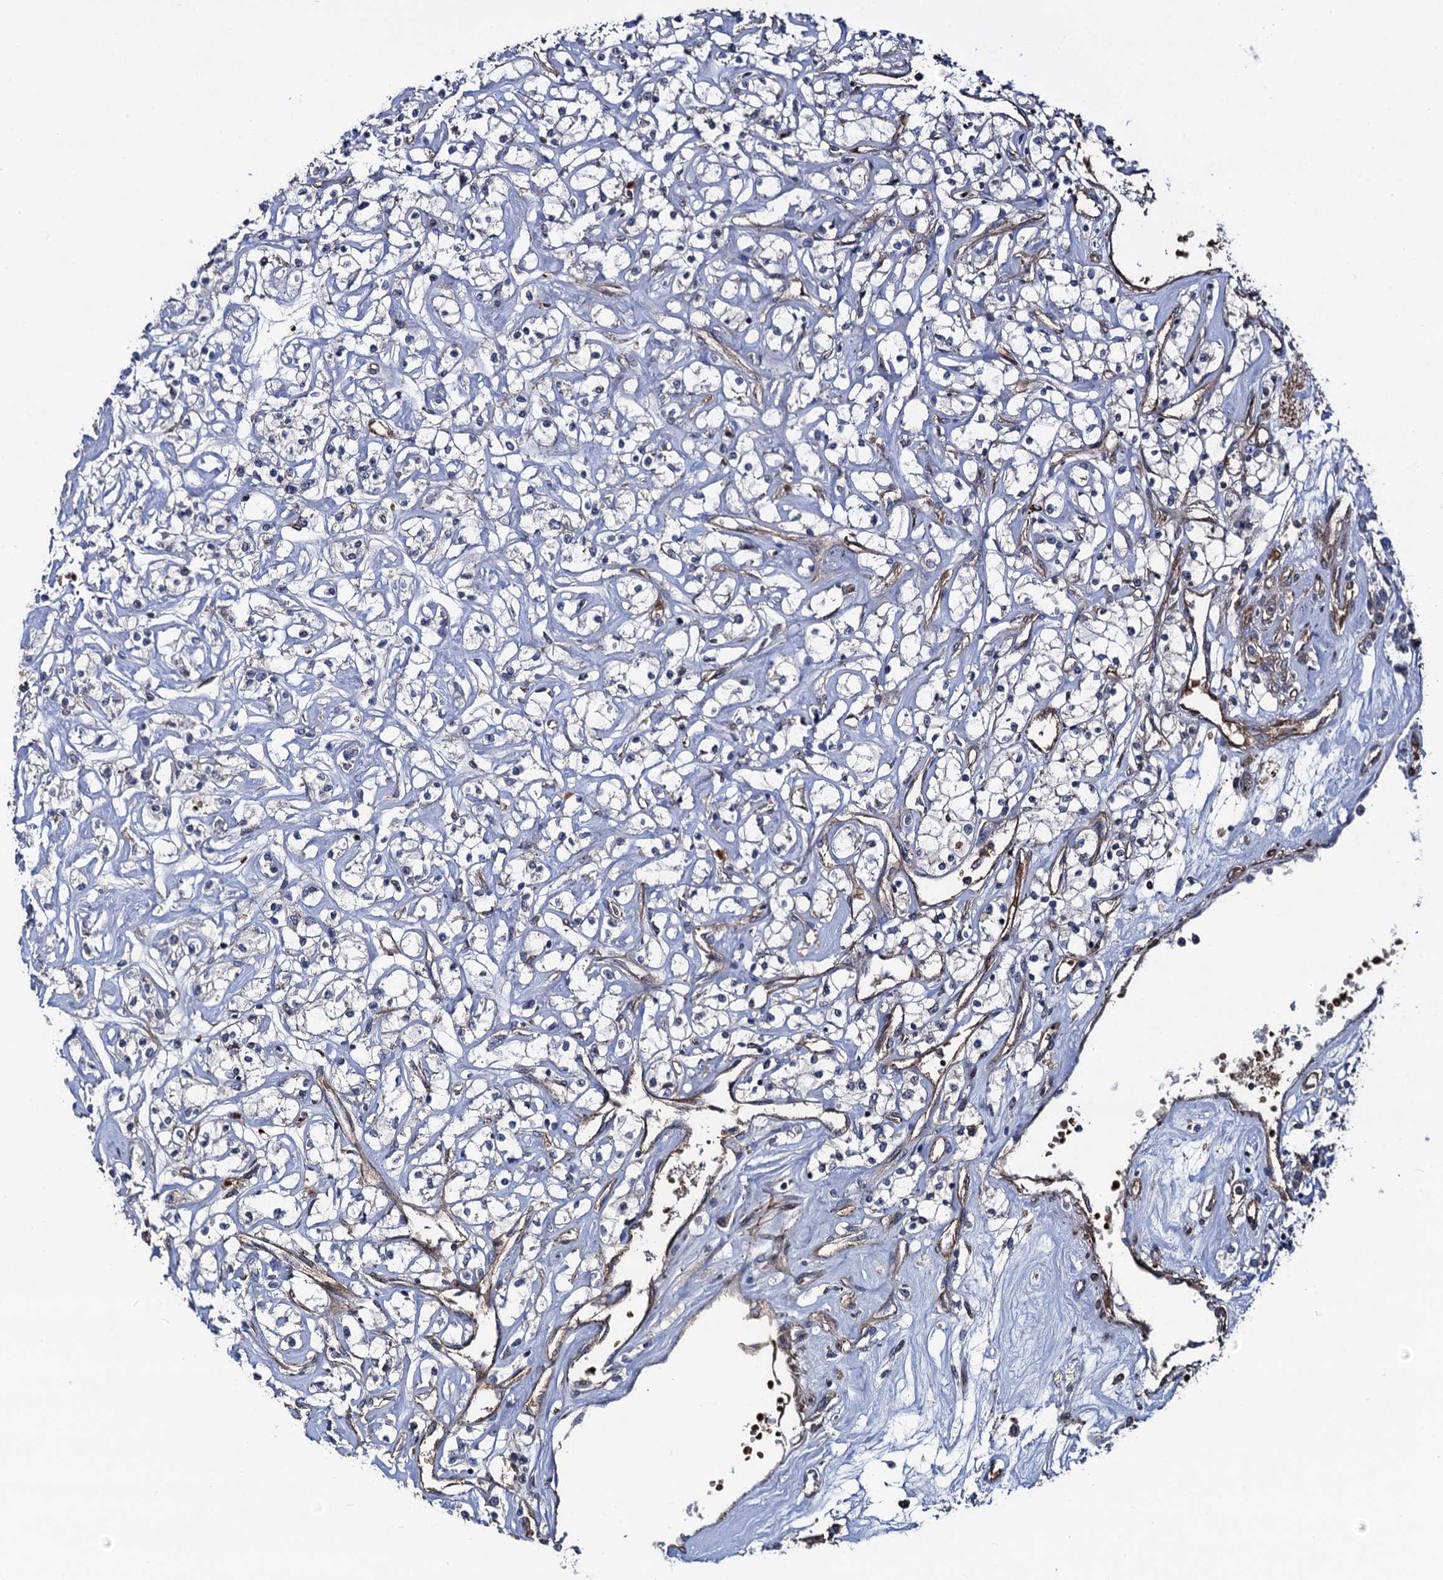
{"staining": {"intensity": "negative", "quantity": "none", "location": "none"}, "tissue": "renal cancer", "cell_type": "Tumor cells", "image_type": "cancer", "snomed": [{"axis": "morphology", "description": "Adenocarcinoma, NOS"}, {"axis": "topography", "description": "Kidney"}], "caption": "Tumor cells show no significant protein positivity in renal cancer (adenocarcinoma).", "gene": "KXD1", "patient": {"sex": "female", "age": 59}}